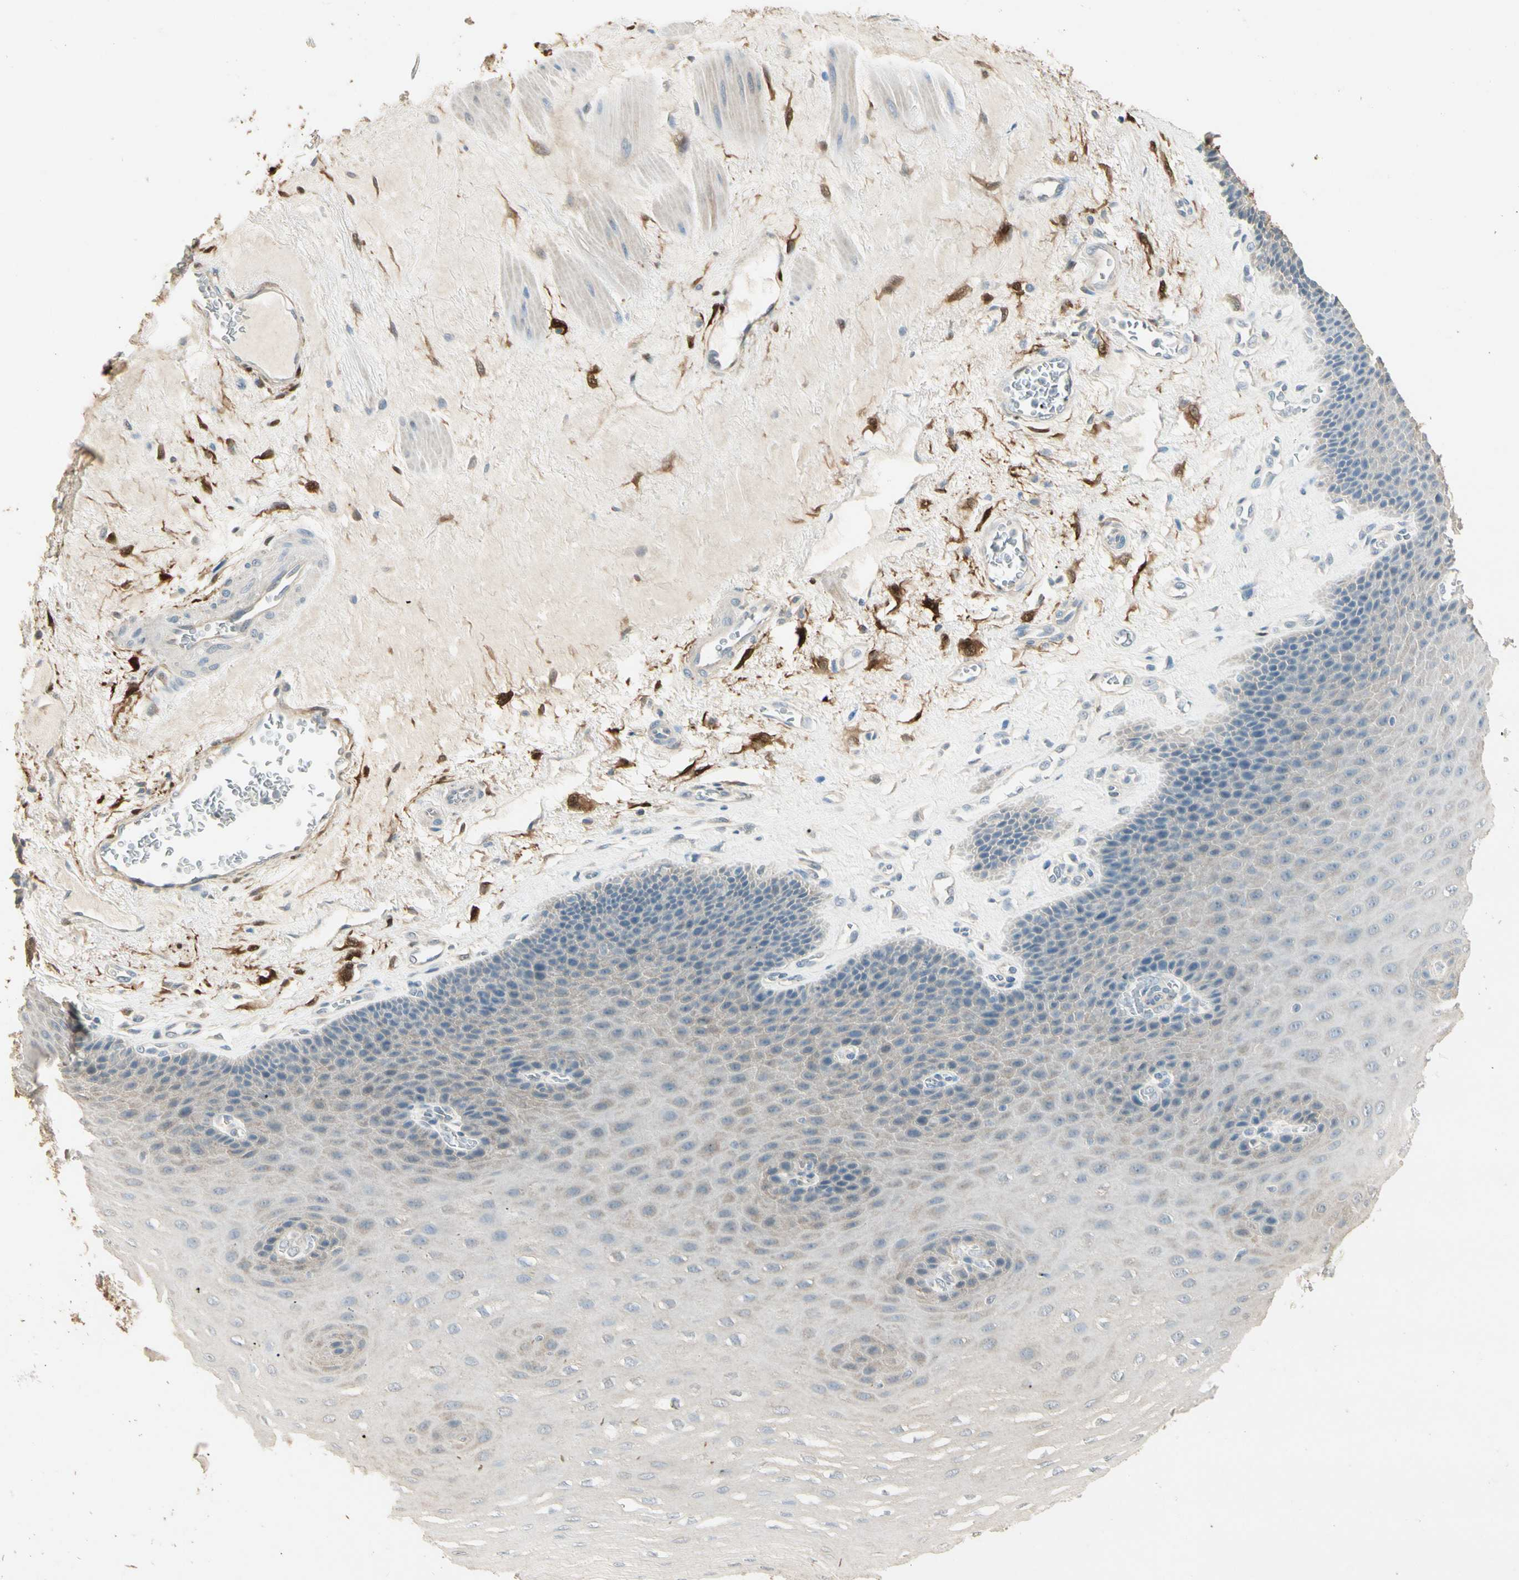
{"staining": {"intensity": "weak", "quantity": "<25%", "location": "cytoplasmic/membranous"}, "tissue": "esophagus", "cell_type": "Squamous epithelial cells", "image_type": "normal", "snomed": [{"axis": "morphology", "description": "Normal tissue, NOS"}, {"axis": "topography", "description": "Esophagus"}], "caption": "This is a histopathology image of IHC staining of unremarkable esophagus, which shows no staining in squamous epithelial cells. (Immunohistochemistry (ihc), brightfield microscopy, high magnification).", "gene": "GNE", "patient": {"sex": "female", "age": 72}}